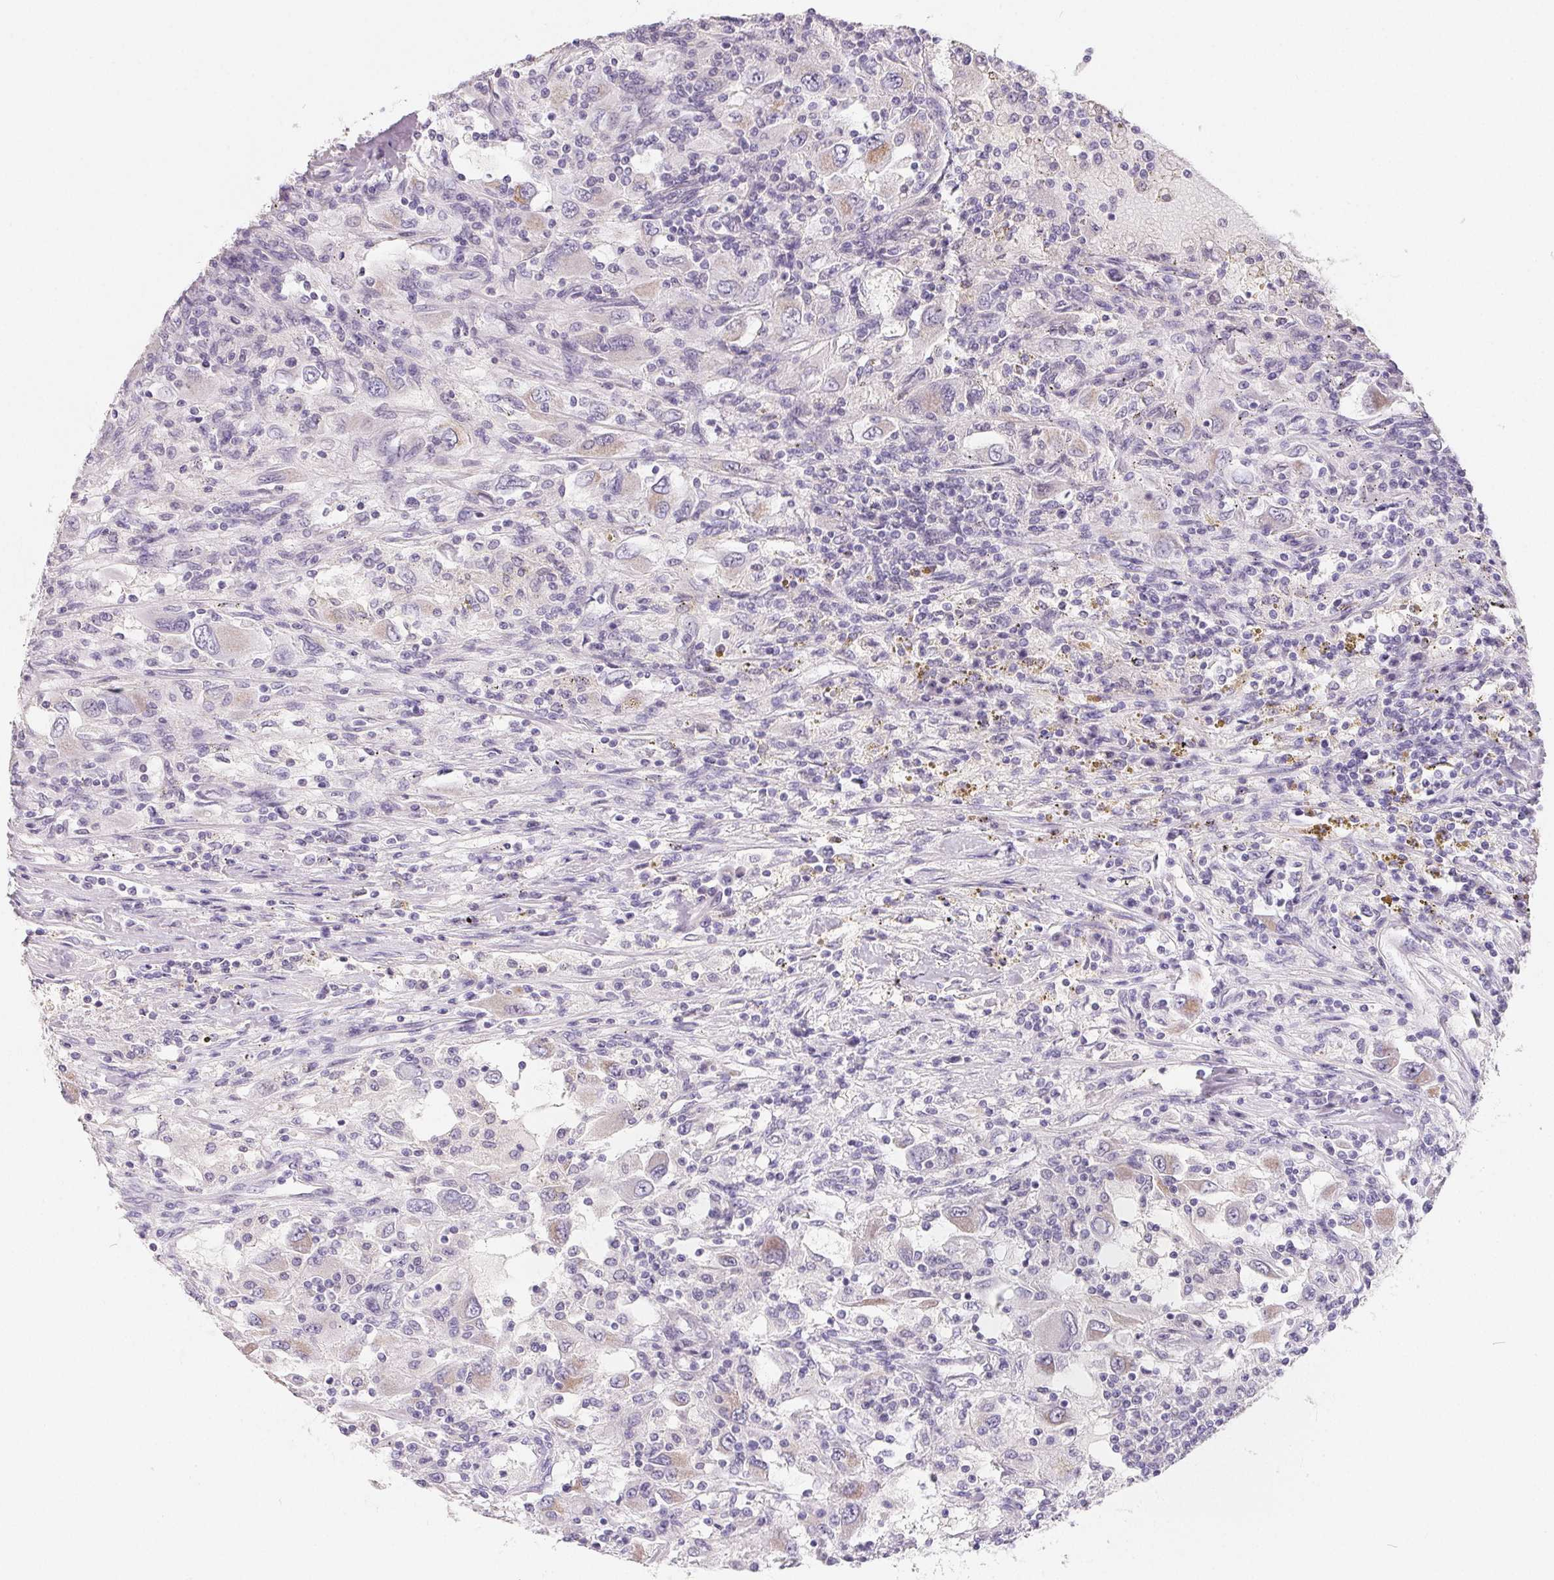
{"staining": {"intensity": "weak", "quantity": "<25%", "location": "cytoplasmic/membranous"}, "tissue": "renal cancer", "cell_type": "Tumor cells", "image_type": "cancer", "snomed": [{"axis": "morphology", "description": "Adenocarcinoma, NOS"}, {"axis": "topography", "description": "Kidney"}], "caption": "This is an immunohistochemistry photomicrograph of human adenocarcinoma (renal). There is no positivity in tumor cells.", "gene": "FDX1", "patient": {"sex": "female", "age": 67}}